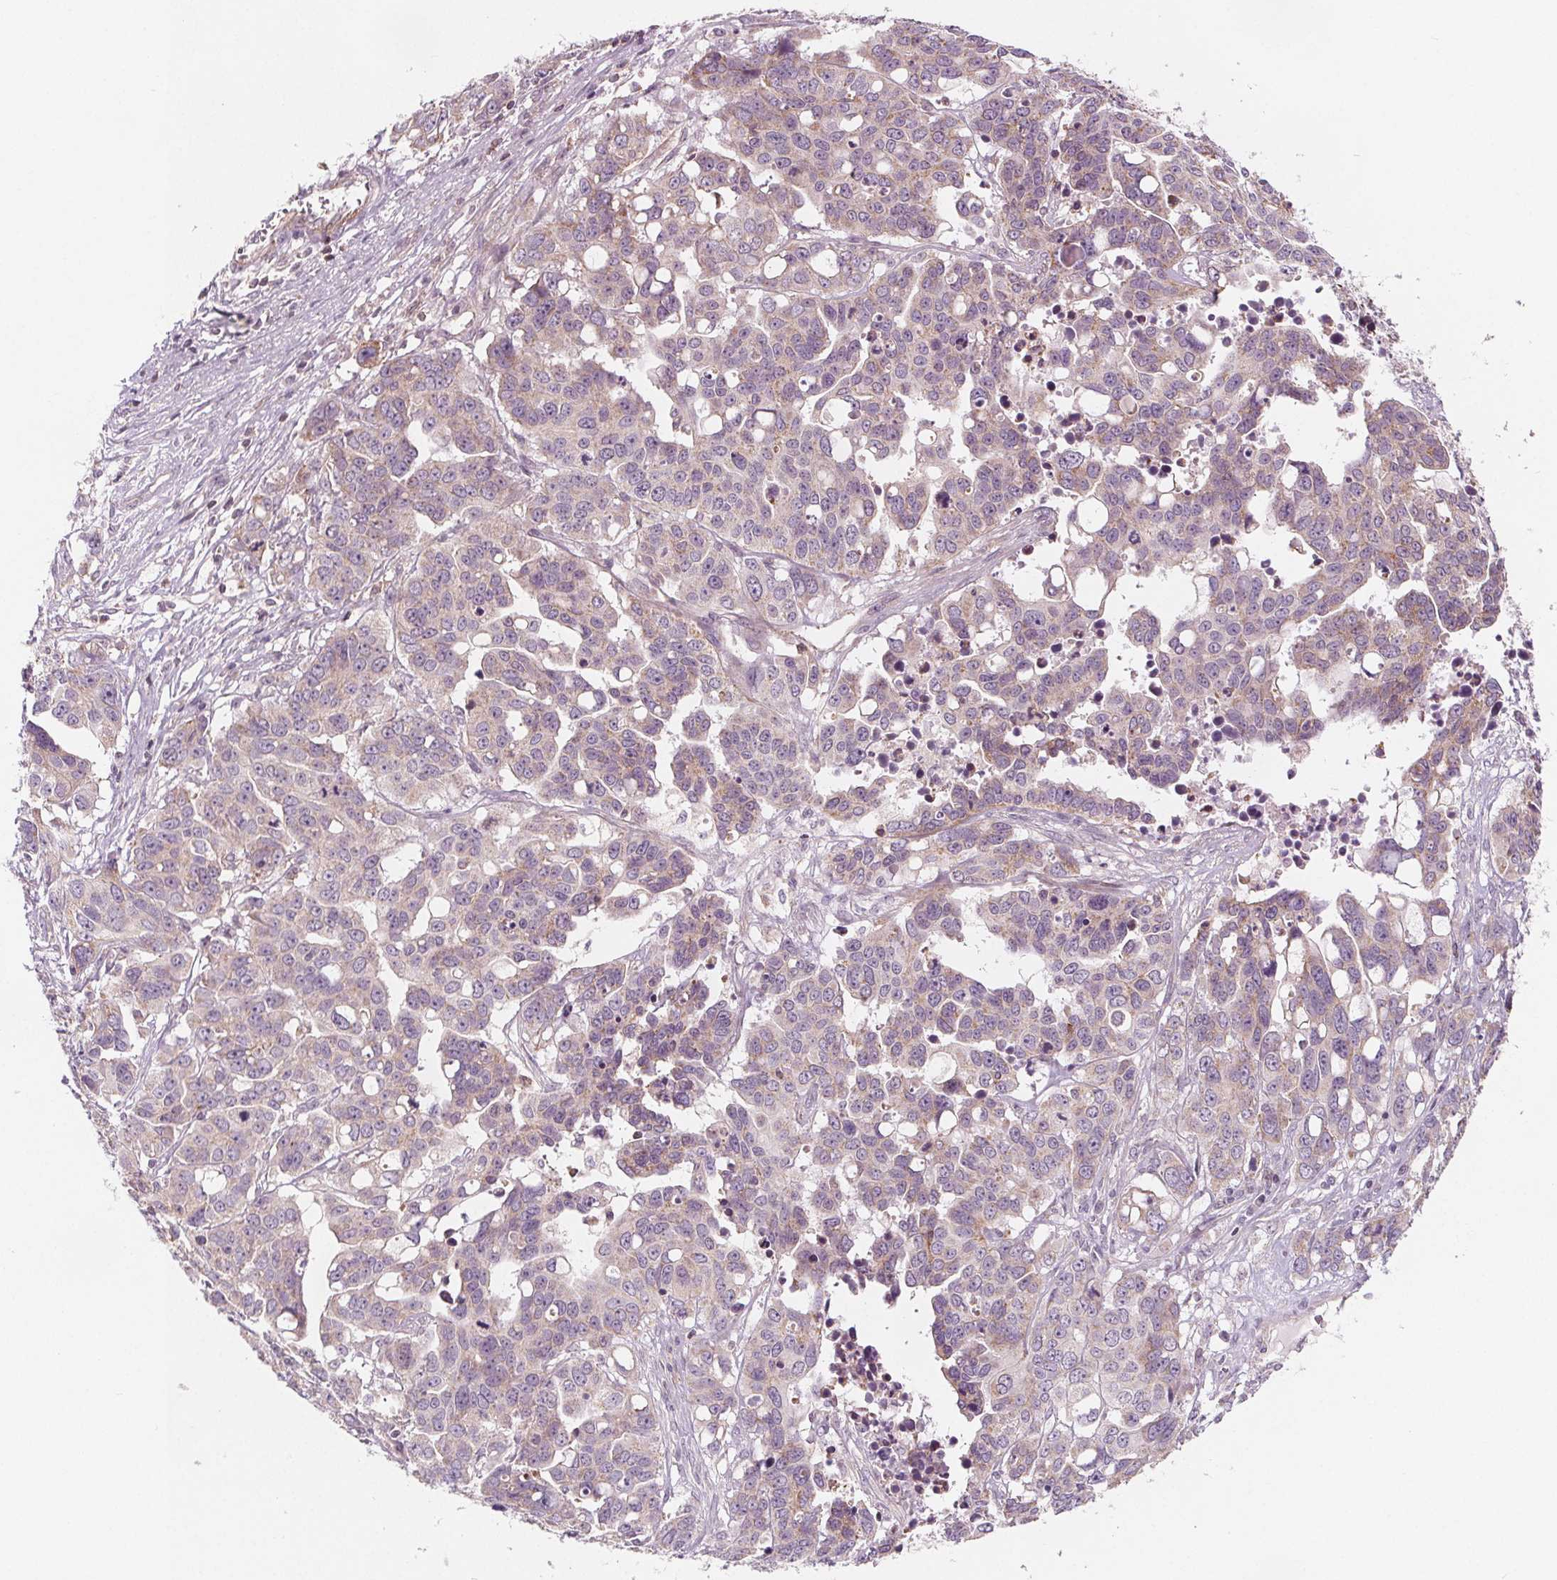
{"staining": {"intensity": "negative", "quantity": "none", "location": "none"}, "tissue": "ovarian cancer", "cell_type": "Tumor cells", "image_type": "cancer", "snomed": [{"axis": "morphology", "description": "Carcinoma, endometroid"}, {"axis": "topography", "description": "Ovary"}], "caption": "IHC image of neoplastic tissue: human ovarian endometroid carcinoma stained with DAB shows no significant protein staining in tumor cells.", "gene": "ADAM33", "patient": {"sex": "female", "age": 78}}